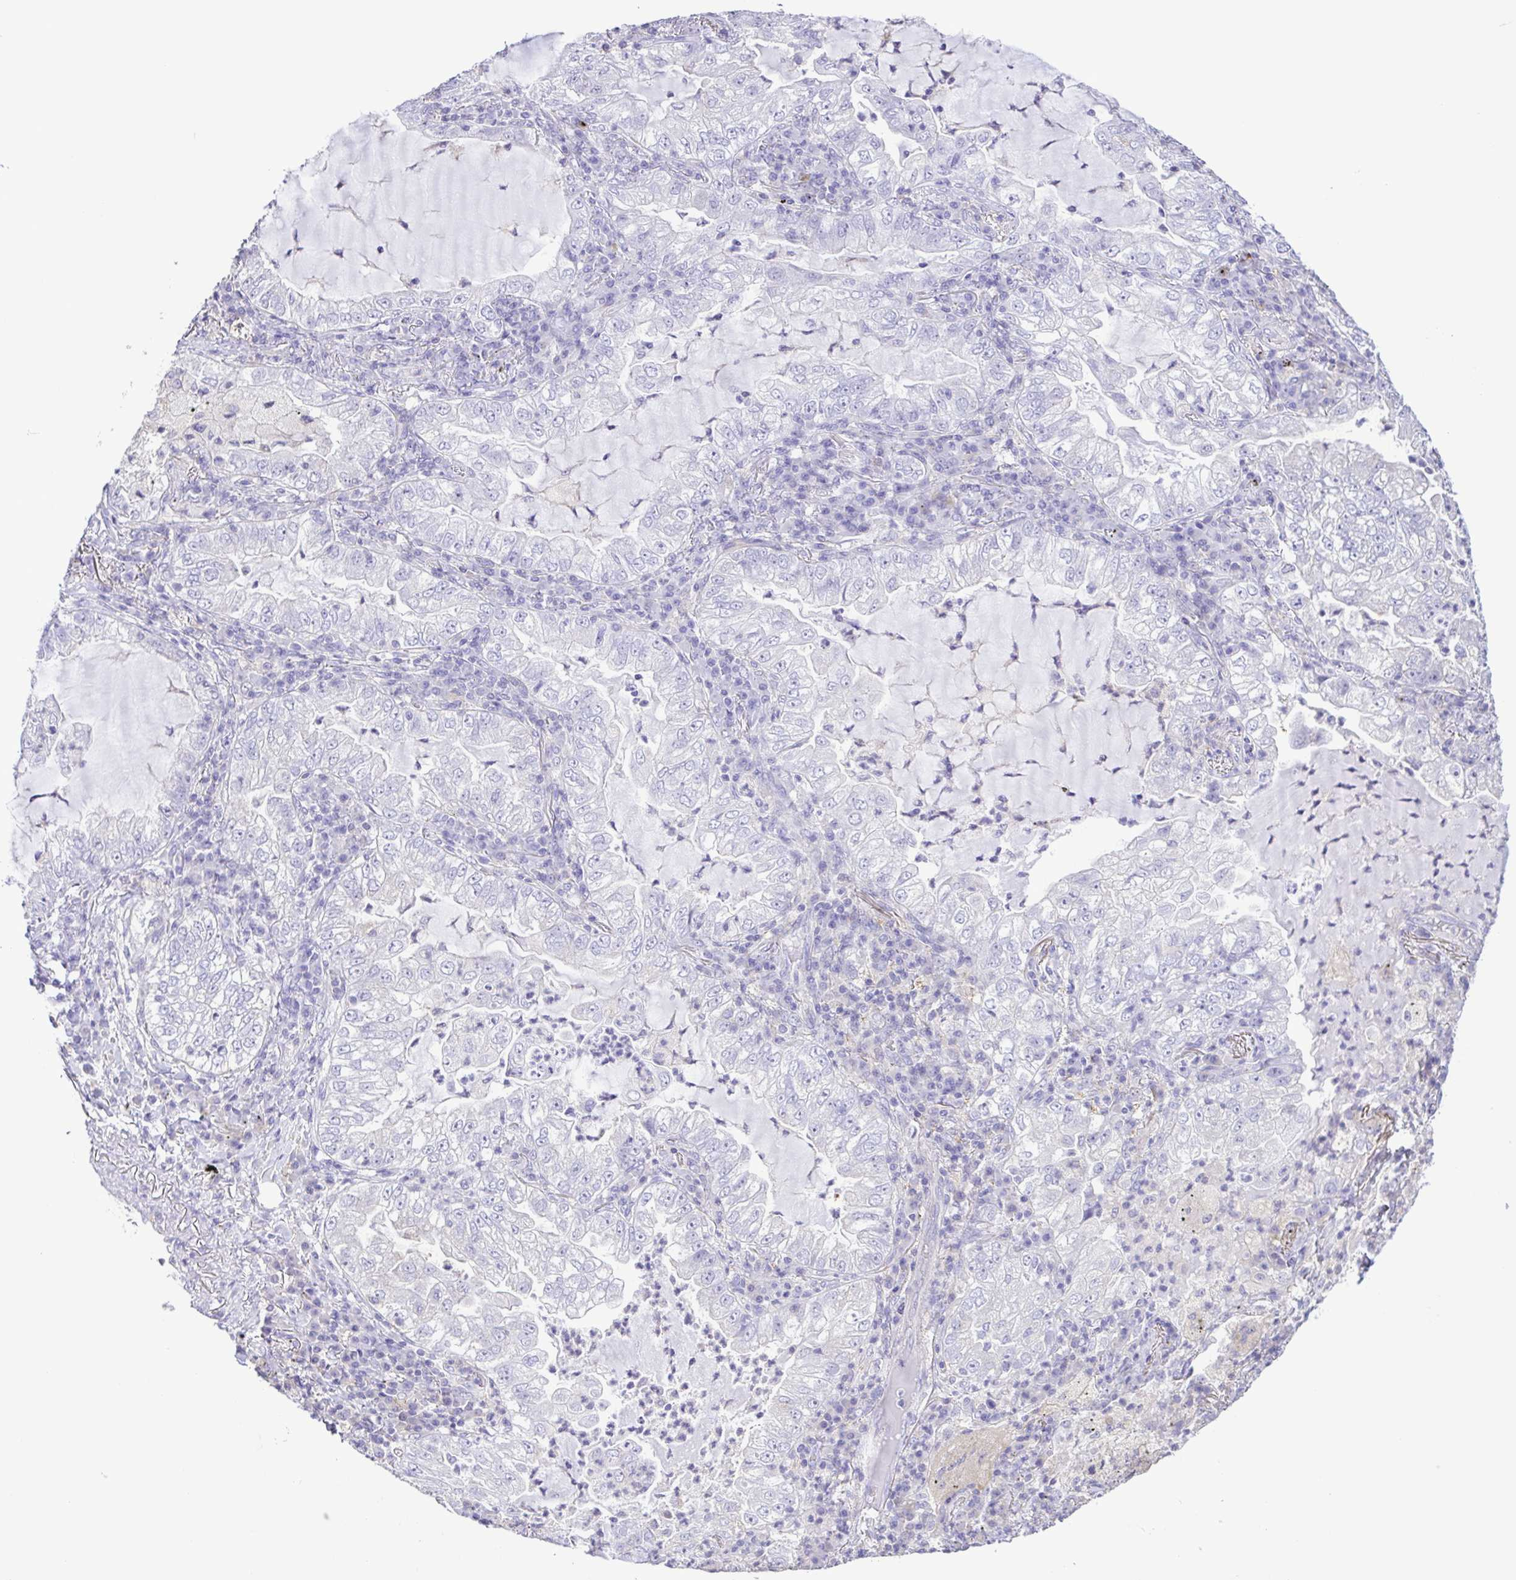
{"staining": {"intensity": "negative", "quantity": "none", "location": "none"}, "tissue": "lung cancer", "cell_type": "Tumor cells", "image_type": "cancer", "snomed": [{"axis": "morphology", "description": "Adenocarcinoma, NOS"}, {"axis": "topography", "description": "Lung"}], "caption": "There is no significant expression in tumor cells of adenocarcinoma (lung).", "gene": "CYP17A1", "patient": {"sex": "female", "age": 73}}